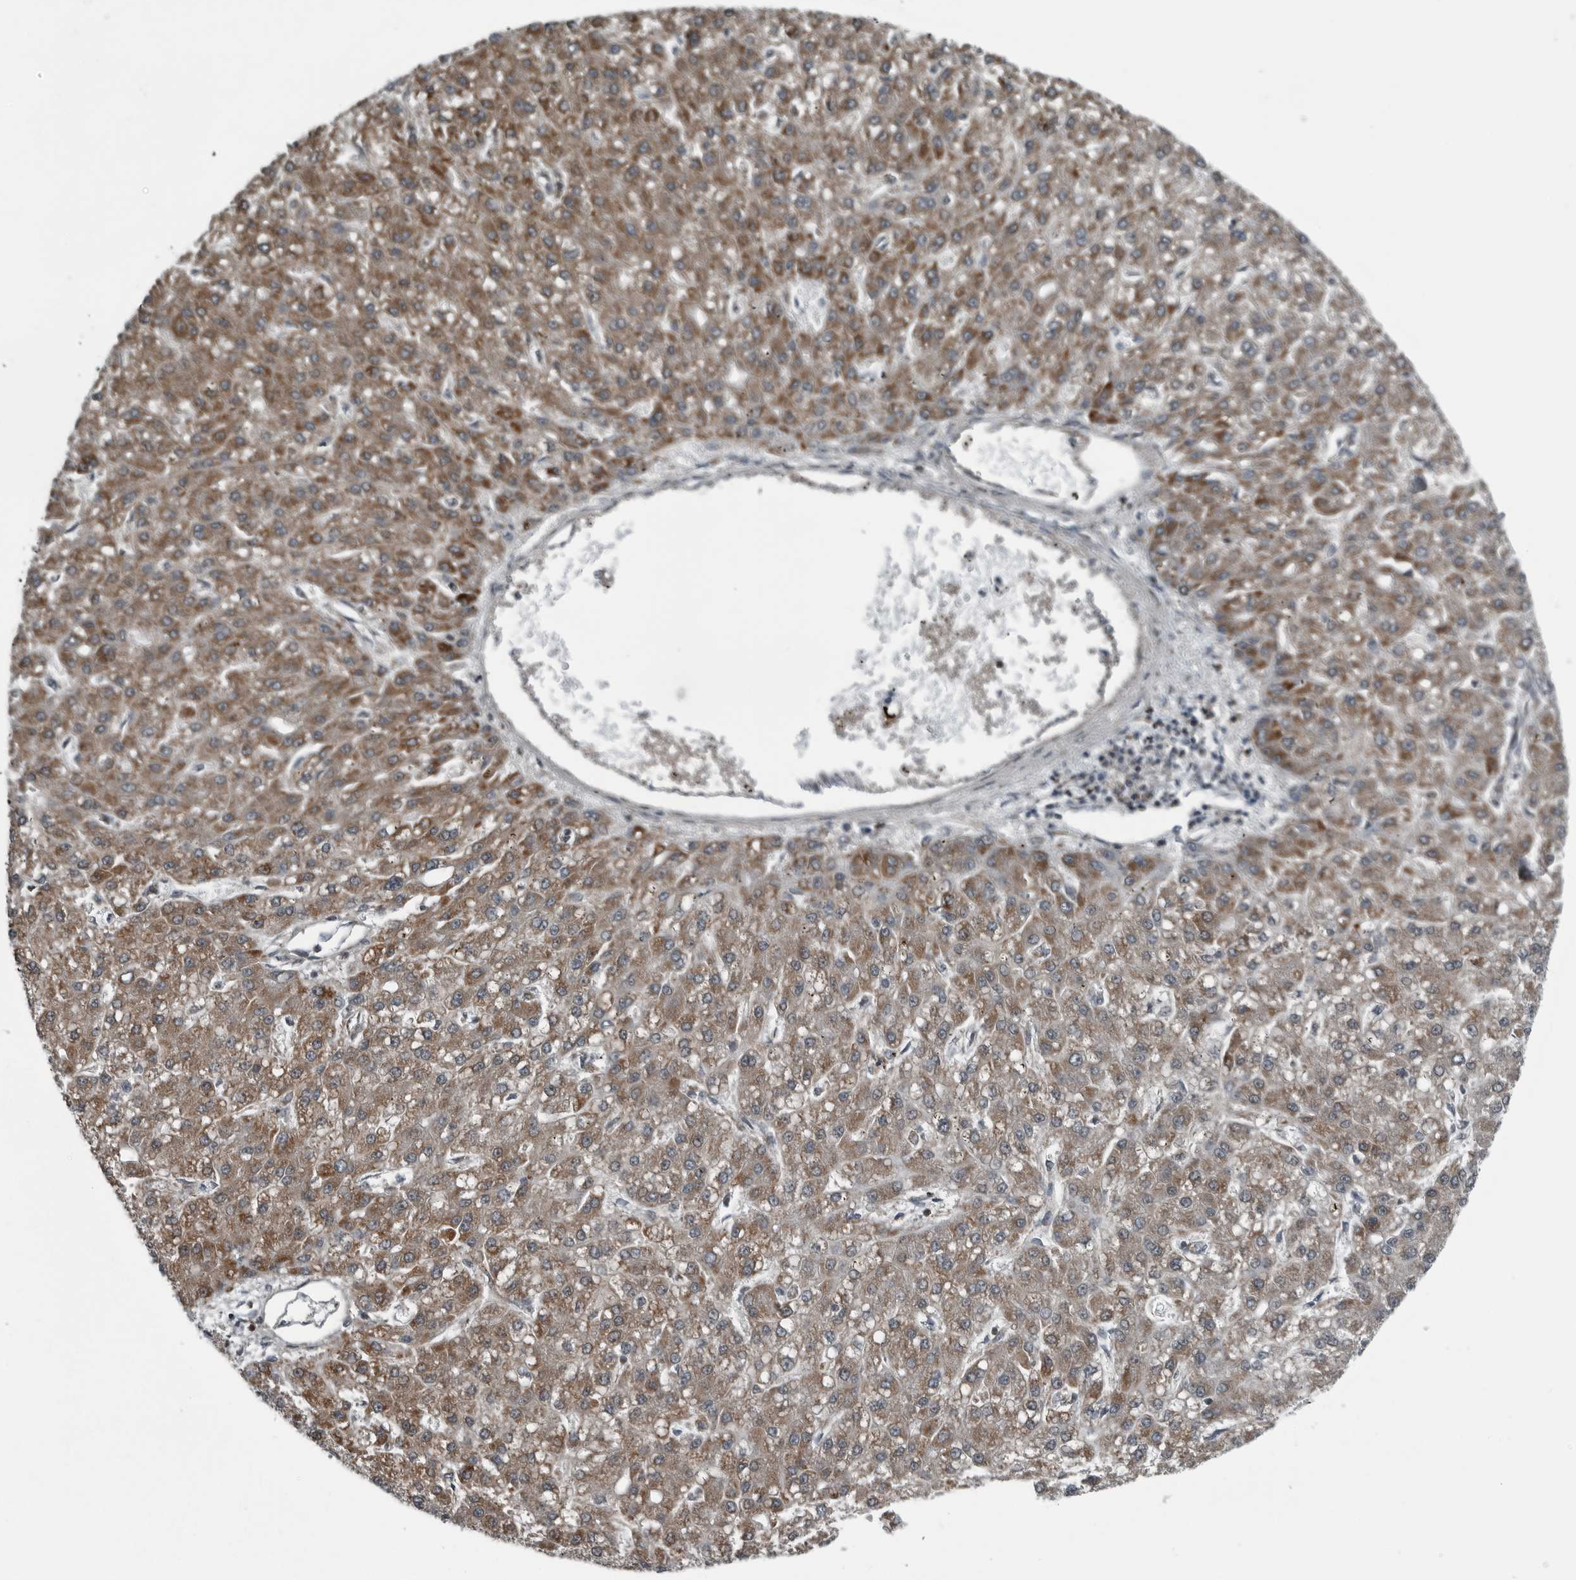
{"staining": {"intensity": "moderate", "quantity": ">75%", "location": "cytoplasmic/membranous"}, "tissue": "liver cancer", "cell_type": "Tumor cells", "image_type": "cancer", "snomed": [{"axis": "morphology", "description": "Carcinoma, Hepatocellular, NOS"}, {"axis": "topography", "description": "Liver"}], "caption": "A medium amount of moderate cytoplasmic/membranous positivity is present in about >75% of tumor cells in liver hepatocellular carcinoma tissue.", "gene": "GAK", "patient": {"sex": "male", "age": 67}}